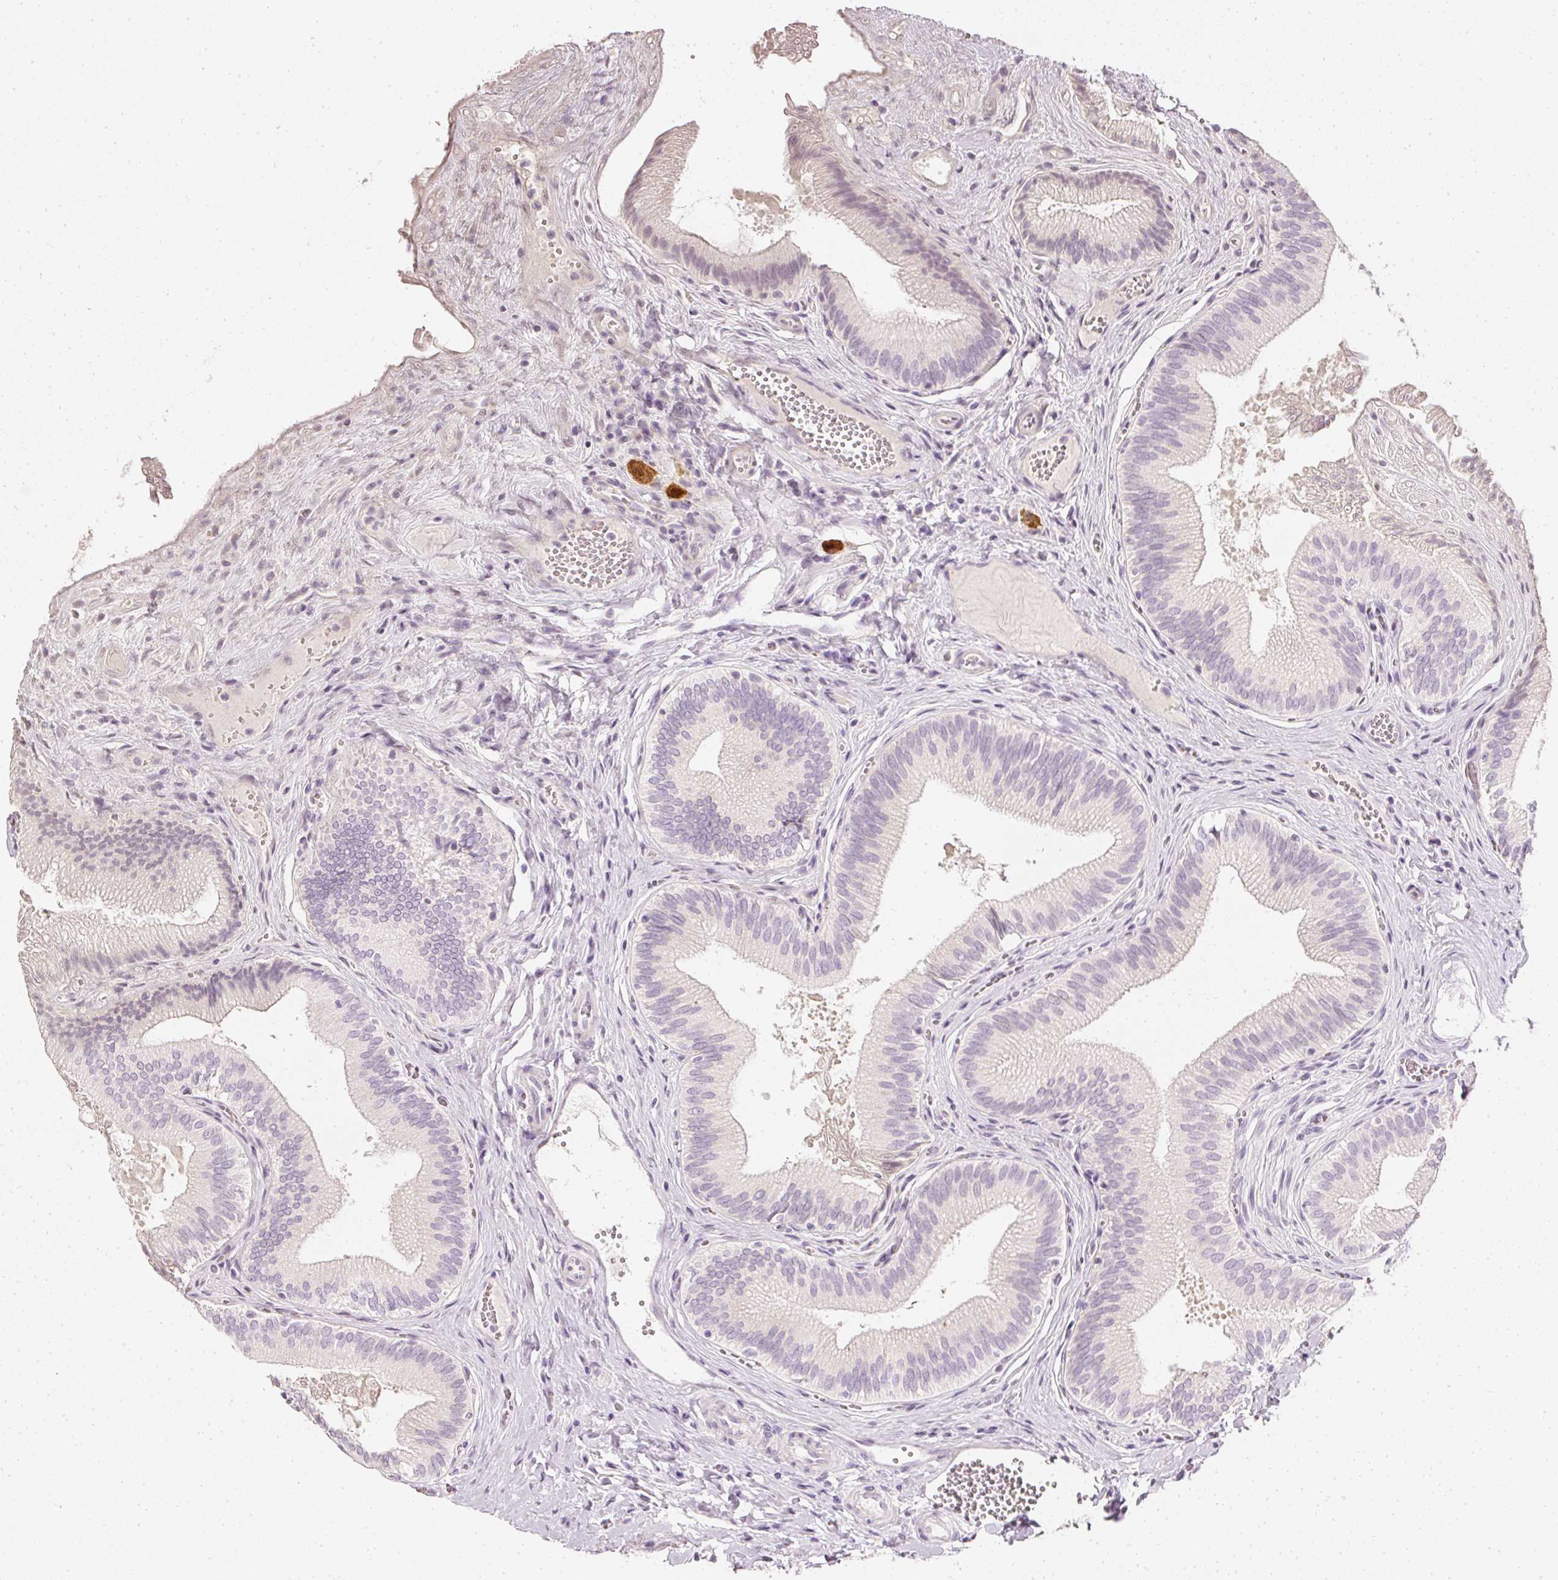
{"staining": {"intensity": "negative", "quantity": "none", "location": "none"}, "tissue": "gallbladder", "cell_type": "Glandular cells", "image_type": "normal", "snomed": [{"axis": "morphology", "description": "Normal tissue, NOS"}, {"axis": "topography", "description": "Gallbladder"}], "caption": "Glandular cells show no significant staining in benign gallbladder.", "gene": "ELAVL3", "patient": {"sex": "male", "age": 17}}